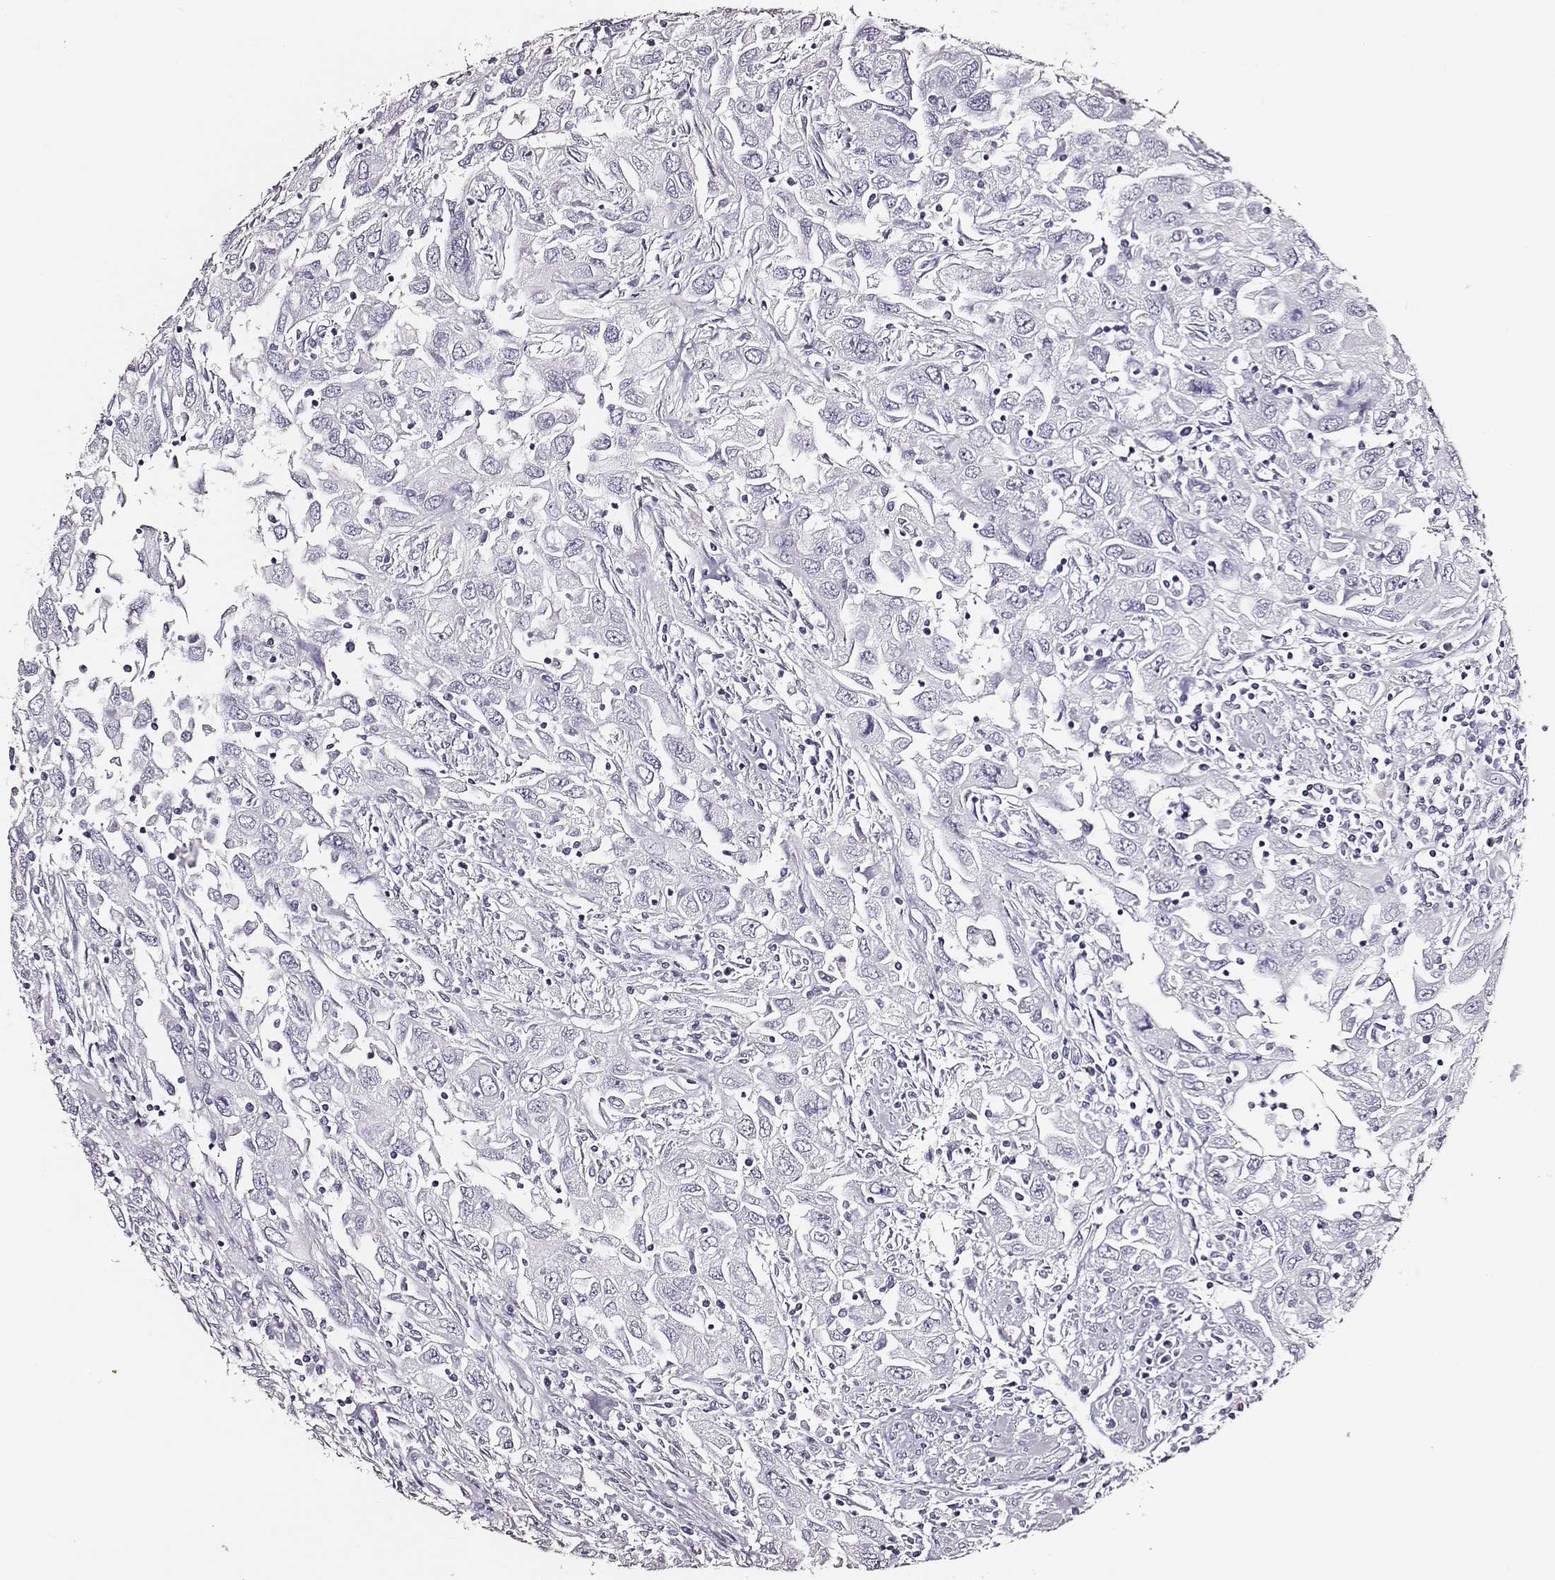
{"staining": {"intensity": "negative", "quantity": "none", "location": "none"}, "tissue": "urothelial cancer", "cell_type": "Tumor cells", "image_type": "cancer", "snomed": [{"axis": "morphology", "description": "Urothelial carcinoma, High grade"}, {"axis": "topography", "description": "Urinary bladder"}], "caption": "Urothelial carcinoma (high-grade) was stained to show a protein in brown. There is no significant staining in tumor cells.", "gene": "DPEP1", "patient": {"sex": "male", "age": 76}}